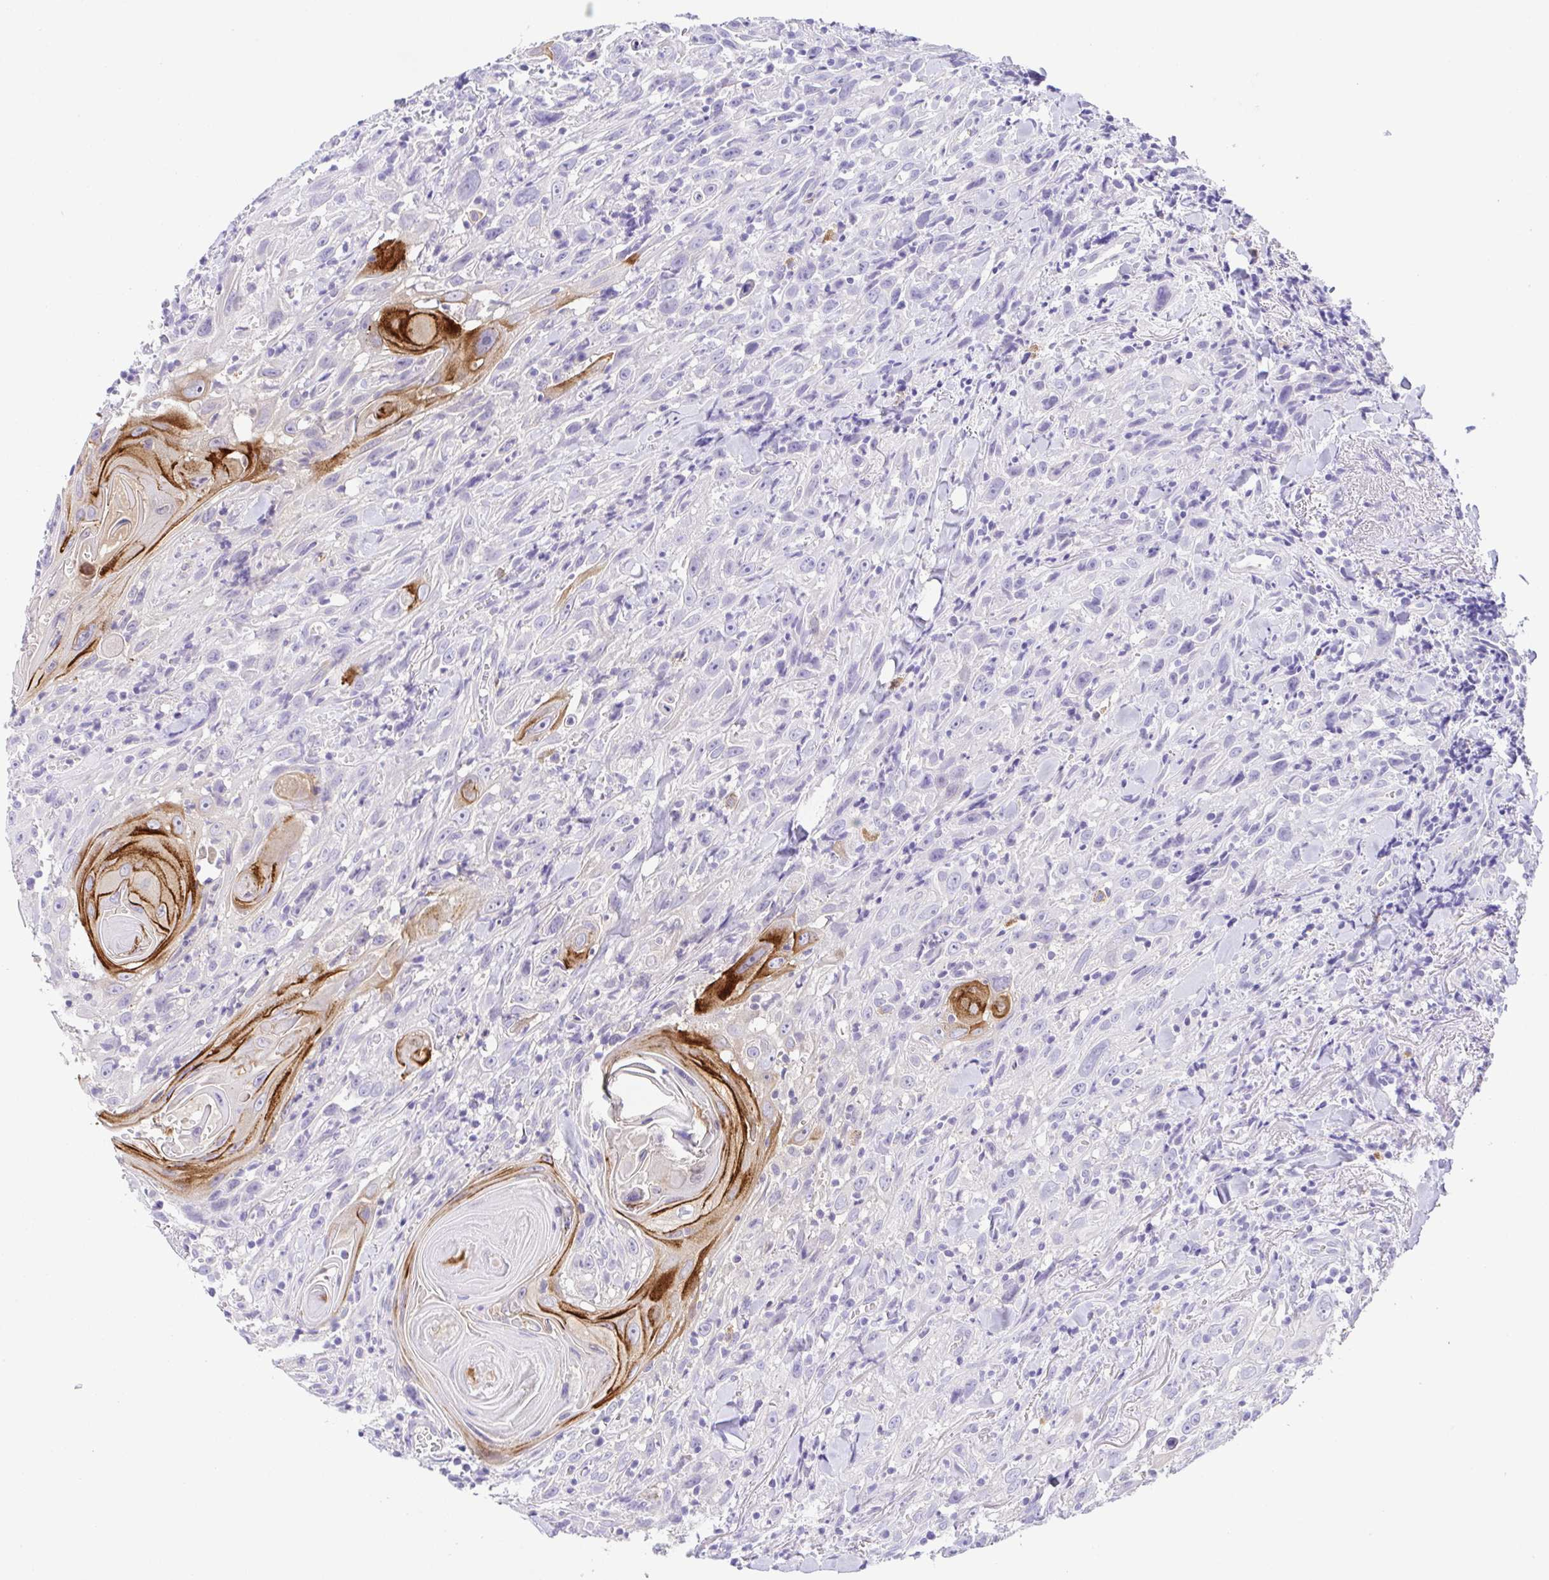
{"staining": {"intensity": "negative", "quantity": "none", "location": "none"}, "tissue": "head and neck cancer", "cell_type": "Tumor cells", "image_type": "cancer", "snomed": [{"axis": "morphology", "description": "Squamous cell carcinoma, NOS"}, {"axis": "topography", "description": "Head-Neck"}], "caption": "Immunohistochemistry (IHC) of human head and neck squamous cell carcinoma exhibits no staining in tumor cells.", "gene": "KRTDAP", "patient": {"sex": "female", "age": 95}}